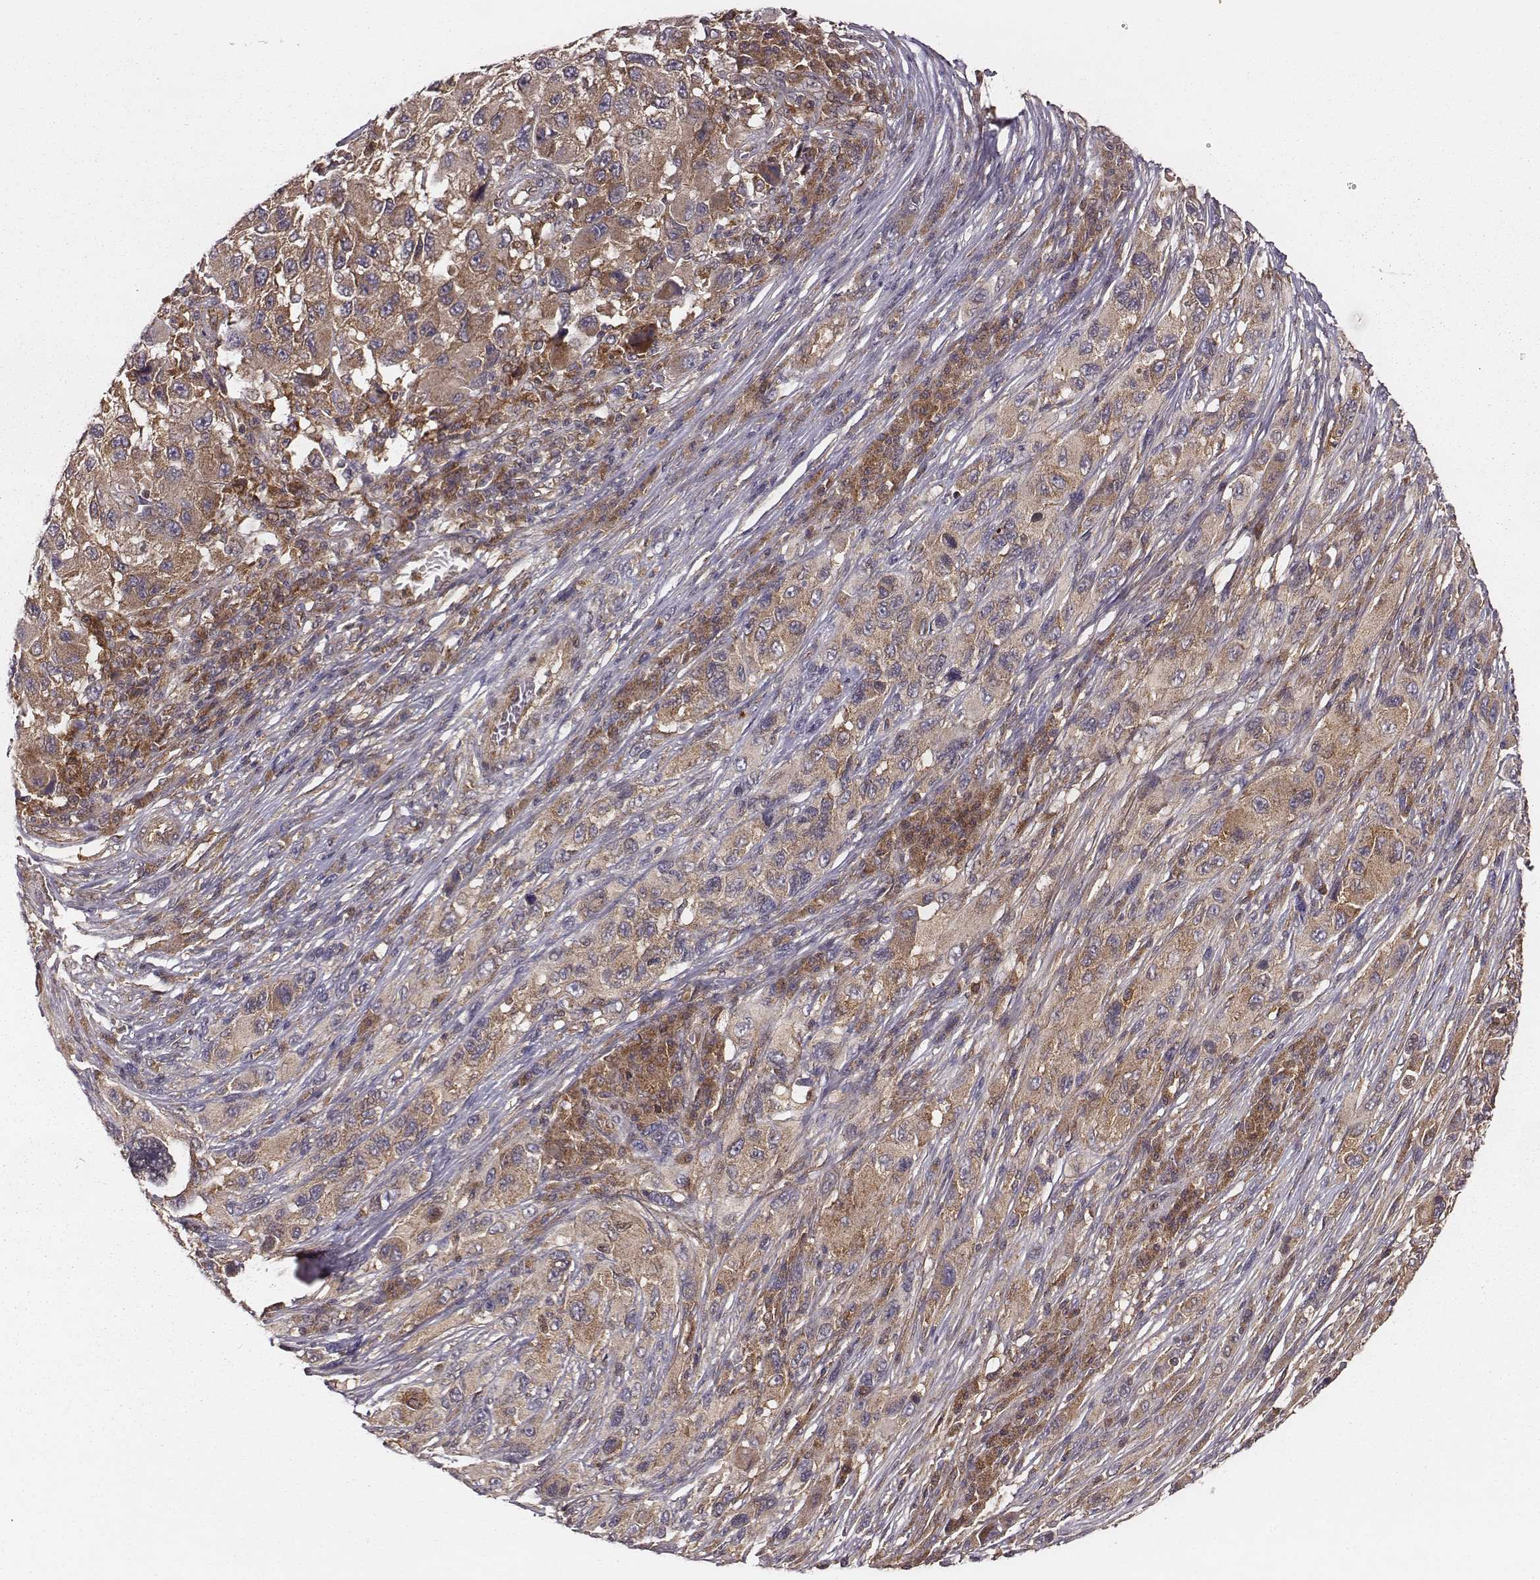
{"staining": {"intensity": "moderate", "quantity": ">75%", "location": "cytoplasmic/membranous"}, "tissue": "melanoma", "cell_type": "Tumor cells", "image_type": "cancer", "snomed": [{"axis": "morphology", "description": "Malignant melanoma, NOS"}, {"axis": "topography", "description": "Skin"}], "caption": "Immunohistochemical staining of melanoma reveals medium levels of moderate cytoplasmic/membranous positivity in about >75% of tumor cells.", "gene": "VPS26A", "patient": {"sex": "male", "age": 53}}